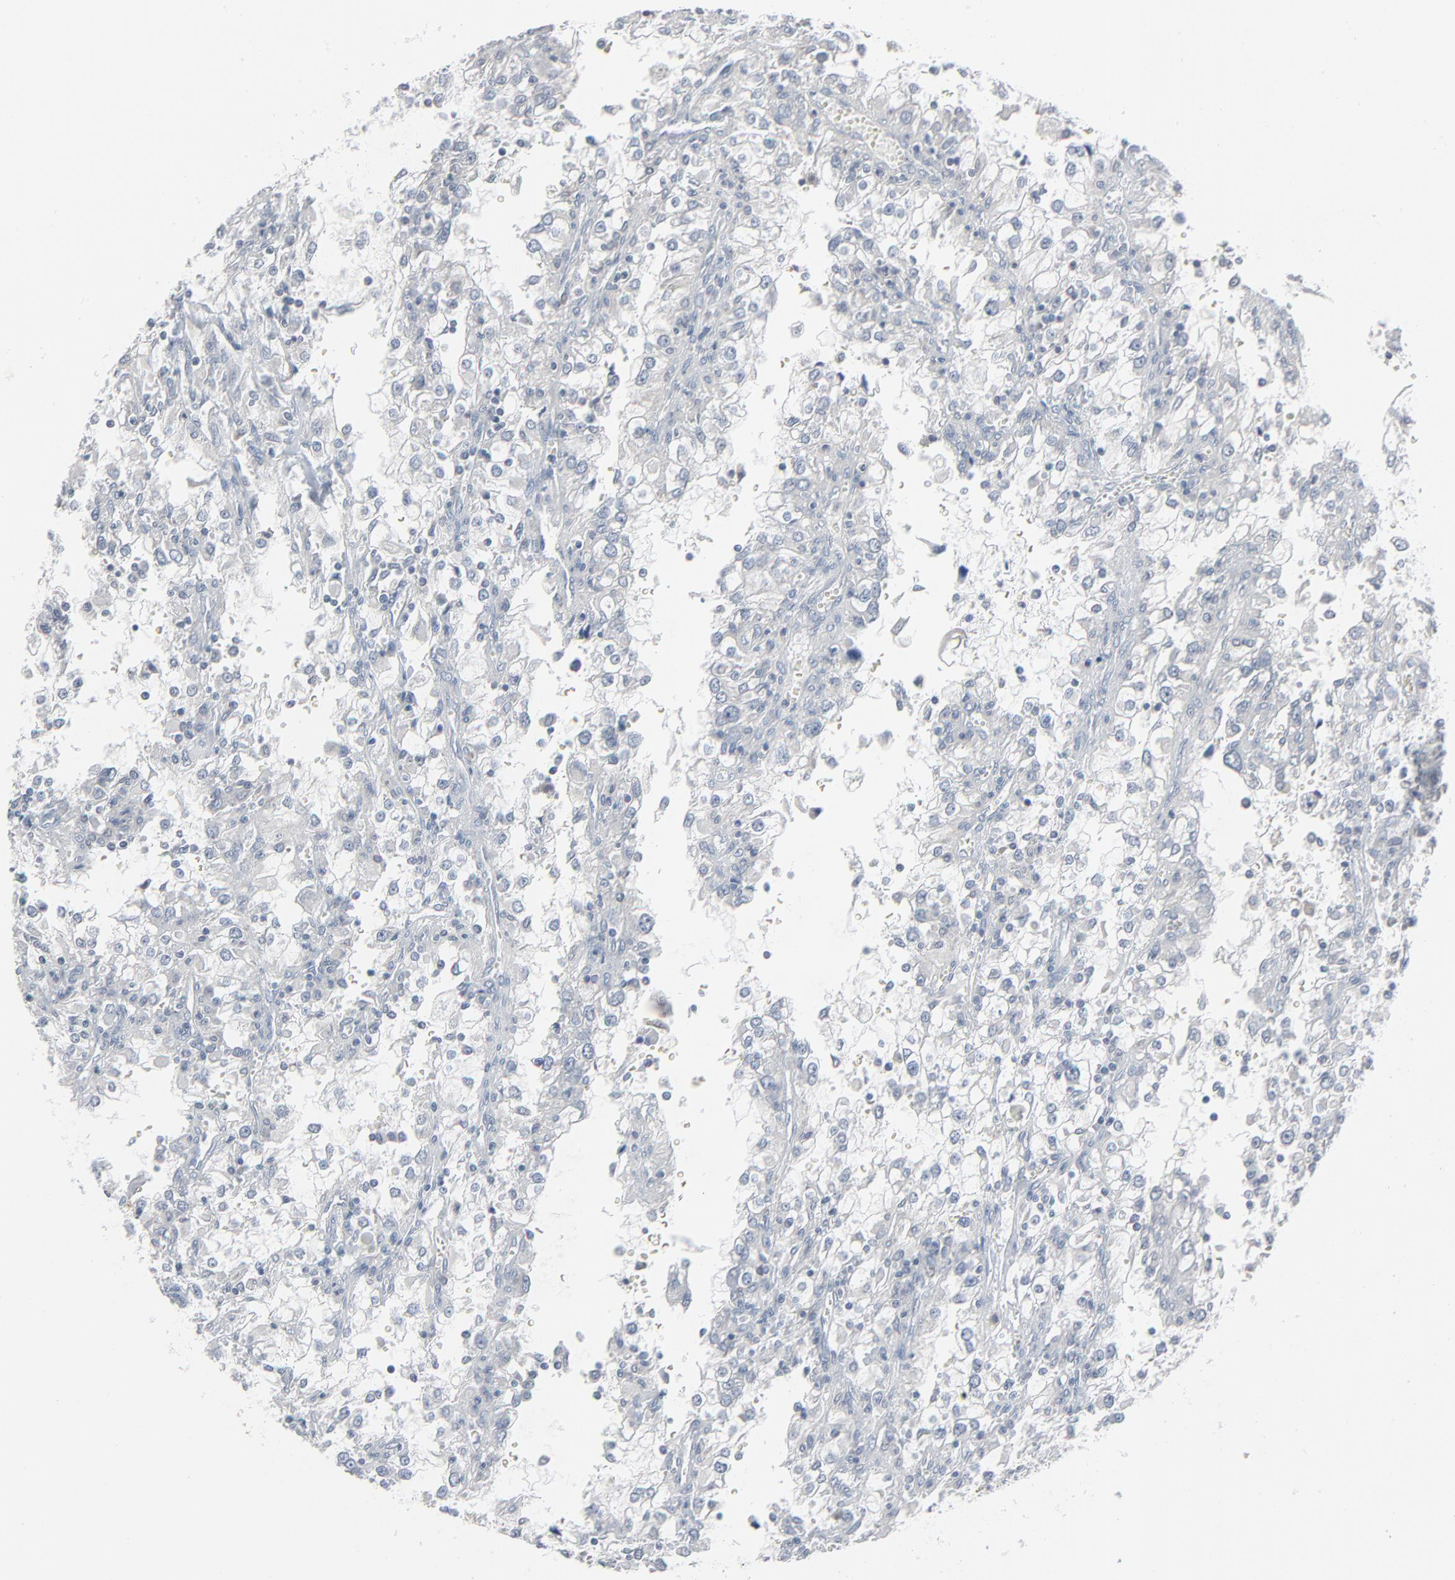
{"staining": {"intensity": "negative", "quantity": "none", "location": "none"}, "tissue": "renal cancer", "cell_type": "Tumor cells", "image_type": "cancer", "snomed": [{"axis": "morphology", "description": "Adenocarcinoma, NOS"}, {"axis": "topography", "description": "Kidney"}], "caption": "Tumor cells show no significant protein positivity in renal adenocarcinoma.", "gene": "SAGE1", "patient": {"sex": "female", "age": 52}}